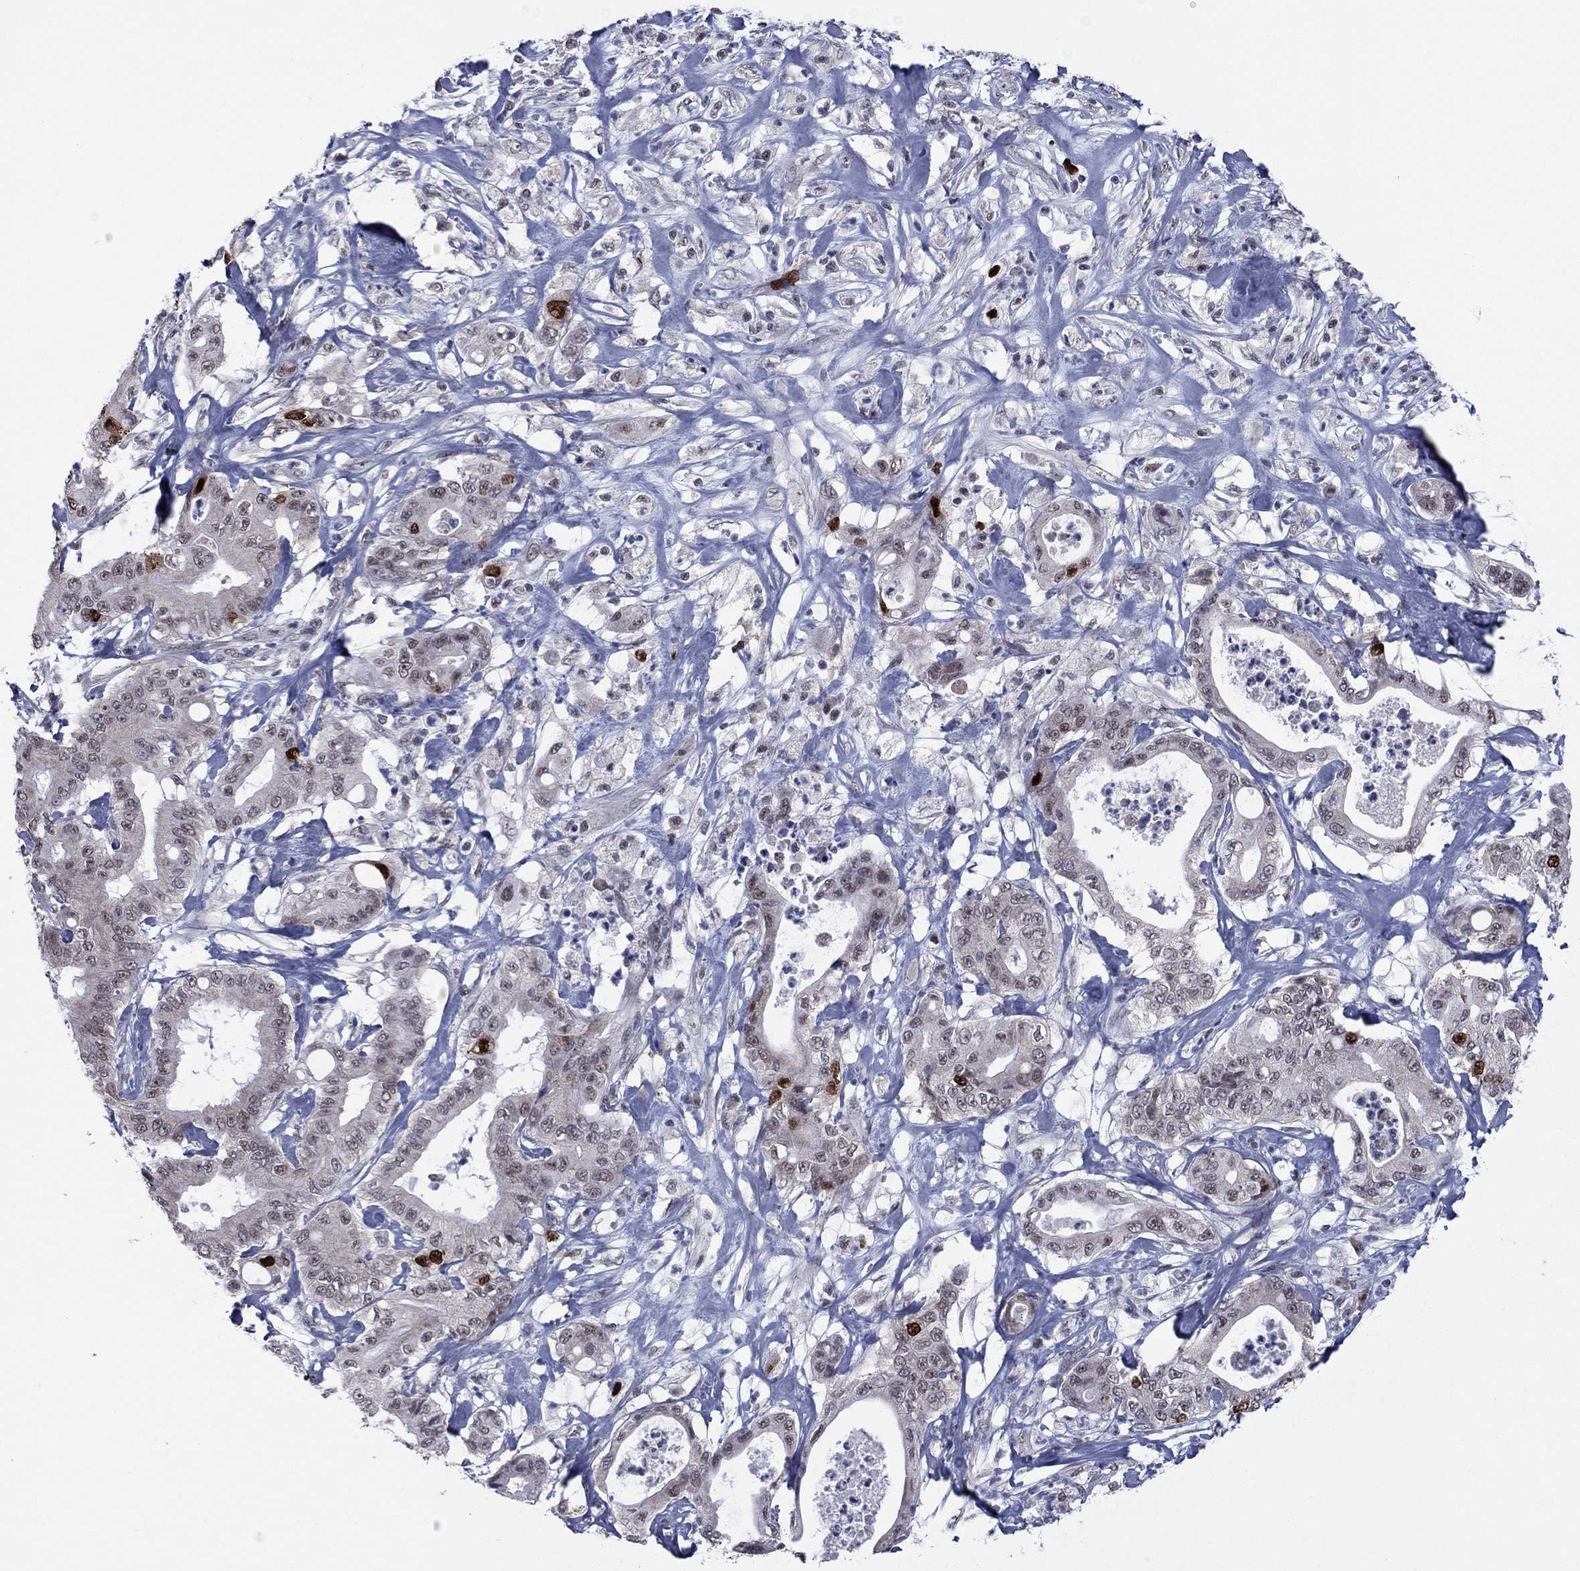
{"staining": {"intensity": "strong", "quantity": "<25%", "location": "nuclear"}, "tissue": "pancreatic cancer", "cell_type": "Tumor cells", "image_type": "cancer", "snomed": [{"axis": "morphology", "description": "Adenocarcinoma, NOS"}, {"axis": "topography", "description": "Pancreas"}], "caption": "Immunohistochemistry (IHC) histopathology image of pancreatic adenocarcinoma stained for a protein (brown), which demonstrates medium levels of strong nuclear expression in about <25% of tumor cells.", "gene": "CDCA5", "patient": {"sex": "male", "age": 71}}